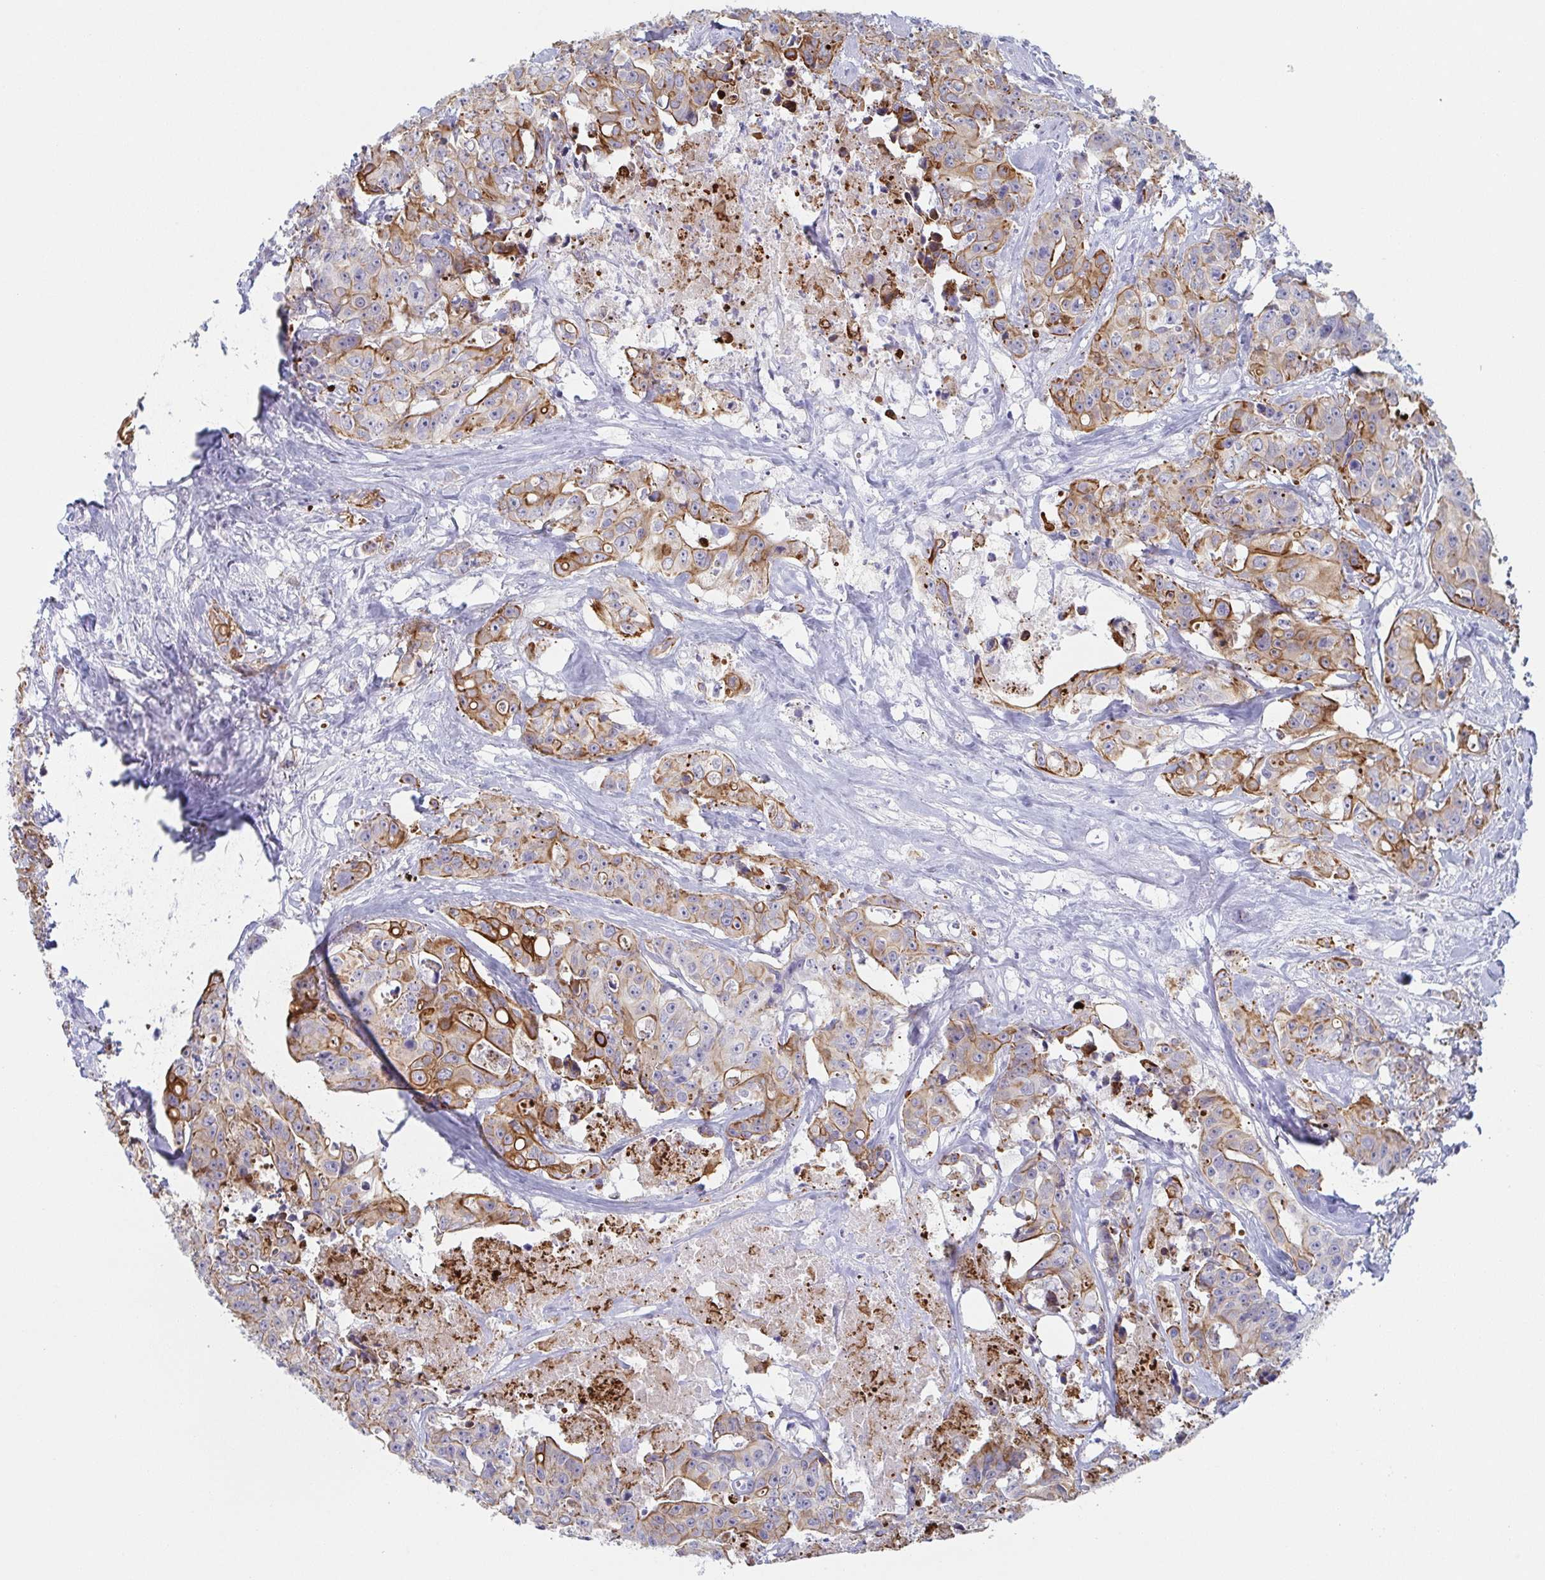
{"staining": {"intensity": "moderate", "quantity": "25%-75%", "location": "cytoplasmic/membranous"}, "tissue": "colorectal cancer", "cell_type": "Tumor cells", "image_type": "cancer", "snomed": [{"axis": "morphology", "description": "Adenocarcinoma, NOS"}, {"axis": "topography", "description": "Rectum"}], "caption": "Brown immunohistochemical staining in colorectal cancer shows moderate cytoplasmic/membranous staining in approximately 25%-75% of tumor cells.", "gene": "RHOV", "patient": {"sex": "female", "age": 62}}